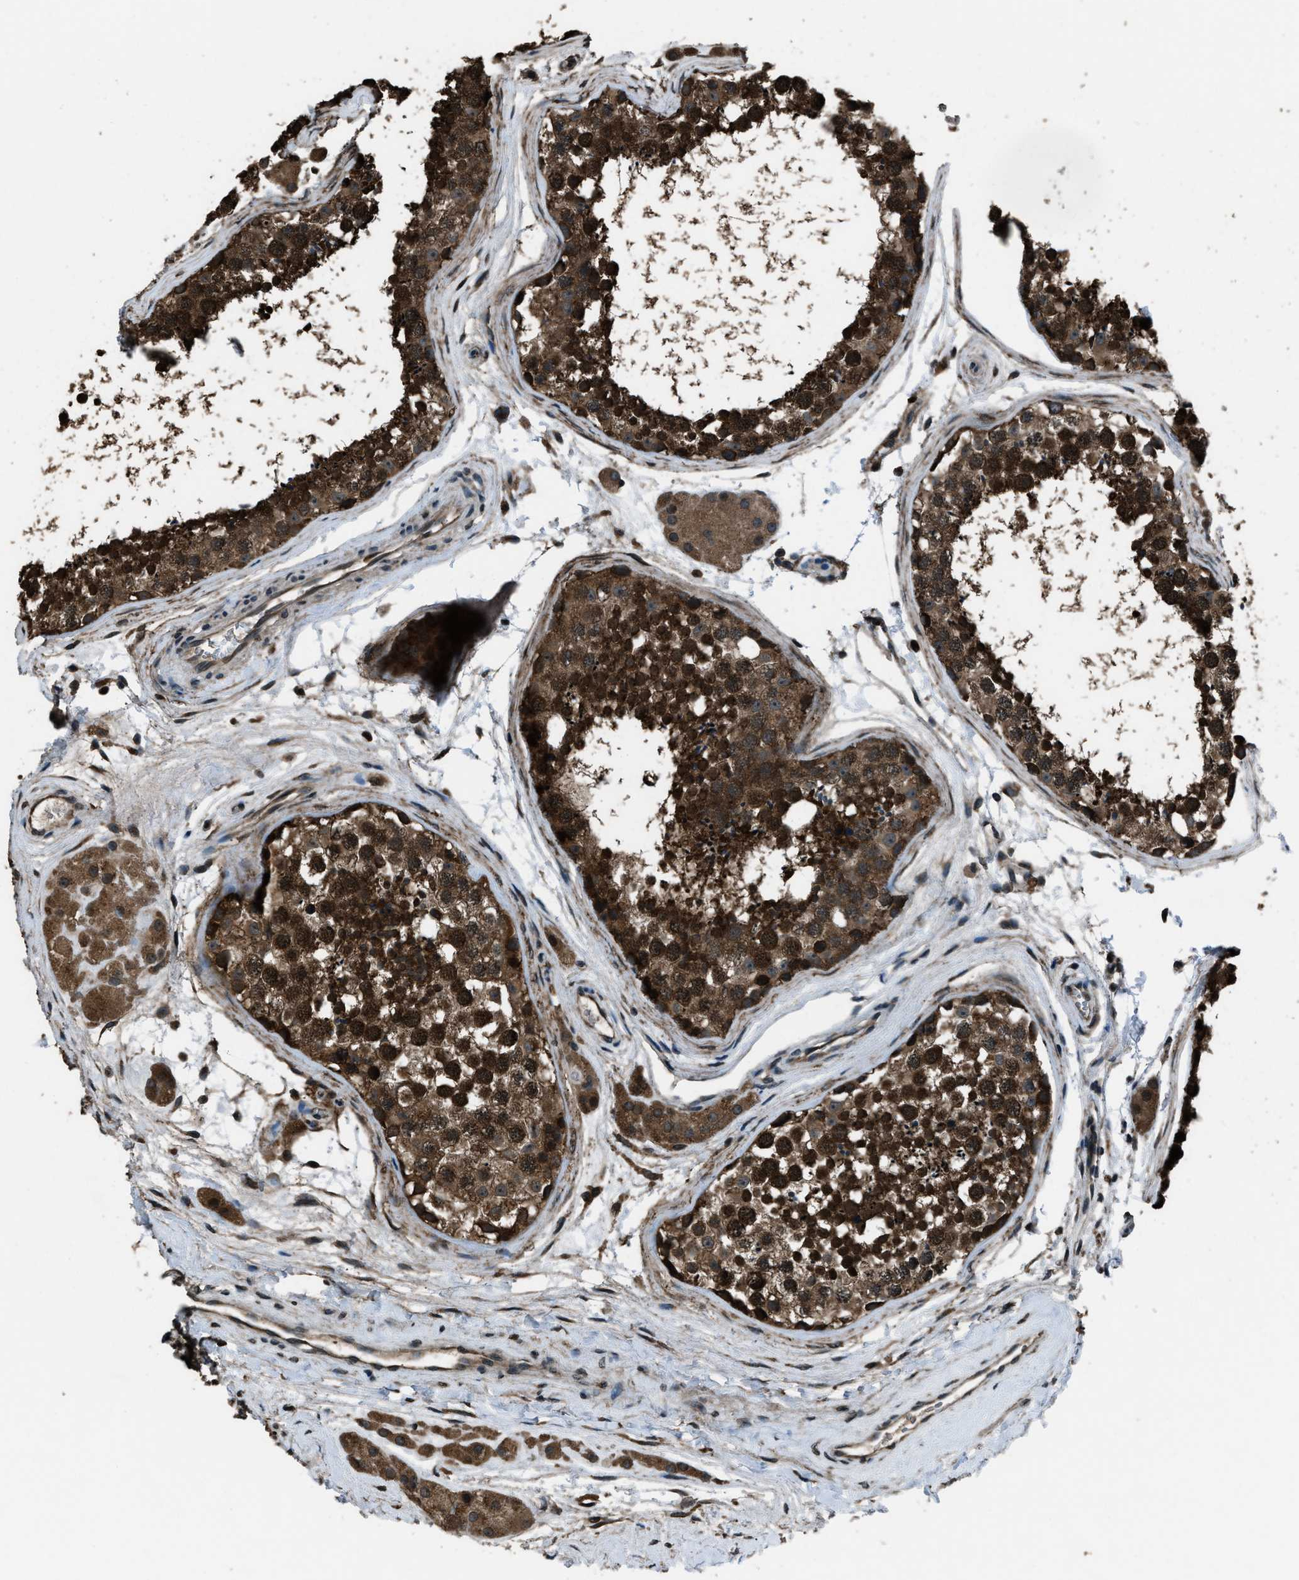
{"staining": {"intensity": "strong", "quantity": ">75%", "location": "cytoplasmic/membranous"}, "tissue": "testis", "cell_type": "Cells in seminiferous ducts", "image_type": "normal", "snomed": [{"axis": "morphology", "description": "Normal tissue, NOS"}, {"axis": "topography", "description": "Testis"}], "caption": "Unremarkable testis shows strong cytoplasmic/membranous expression in about >75% of cells in seminiferous ducts.", "gene": "TRIM4", "patient": {"sex": "male", "age": 56}}